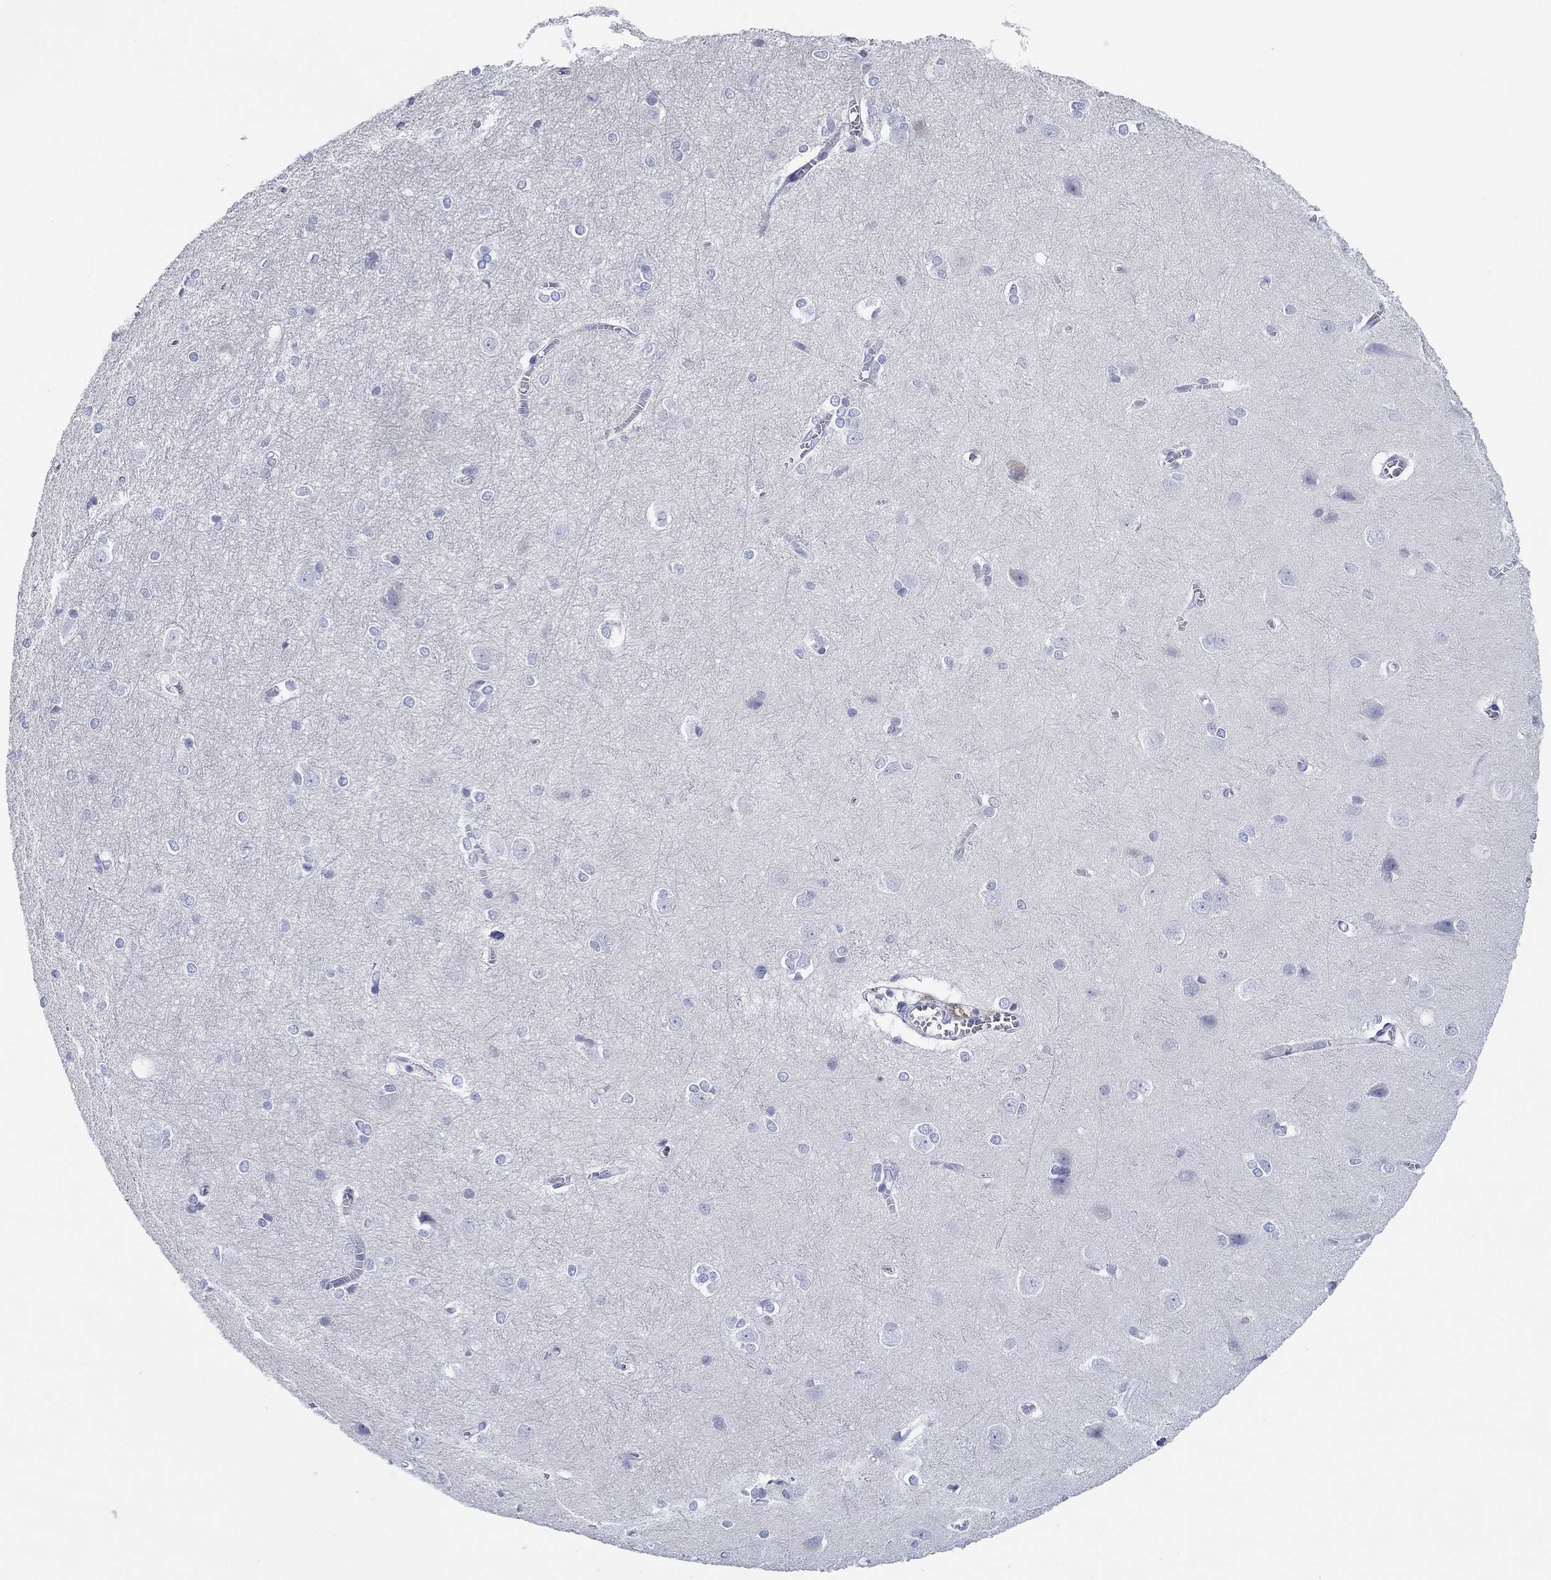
{"staining": {"intensity": "negative", "quantity": "none", "location": "none"}, "tissue": "cerebral cortex", "cell_type": "Endothelial cells", "image_type": "normal", "snomed": [{"axis": "morphology", "description": "Normal tissue, NOS"}, {"axis": "topography", "description": "Cerebral cortex"}], "caption": "Immunohistochemistry (IHC) of unremarkable cerebral cortex displays no staining in endothelial cells.", "gene": "PDYN", "patient": {"sex": "male", "age": 37}}